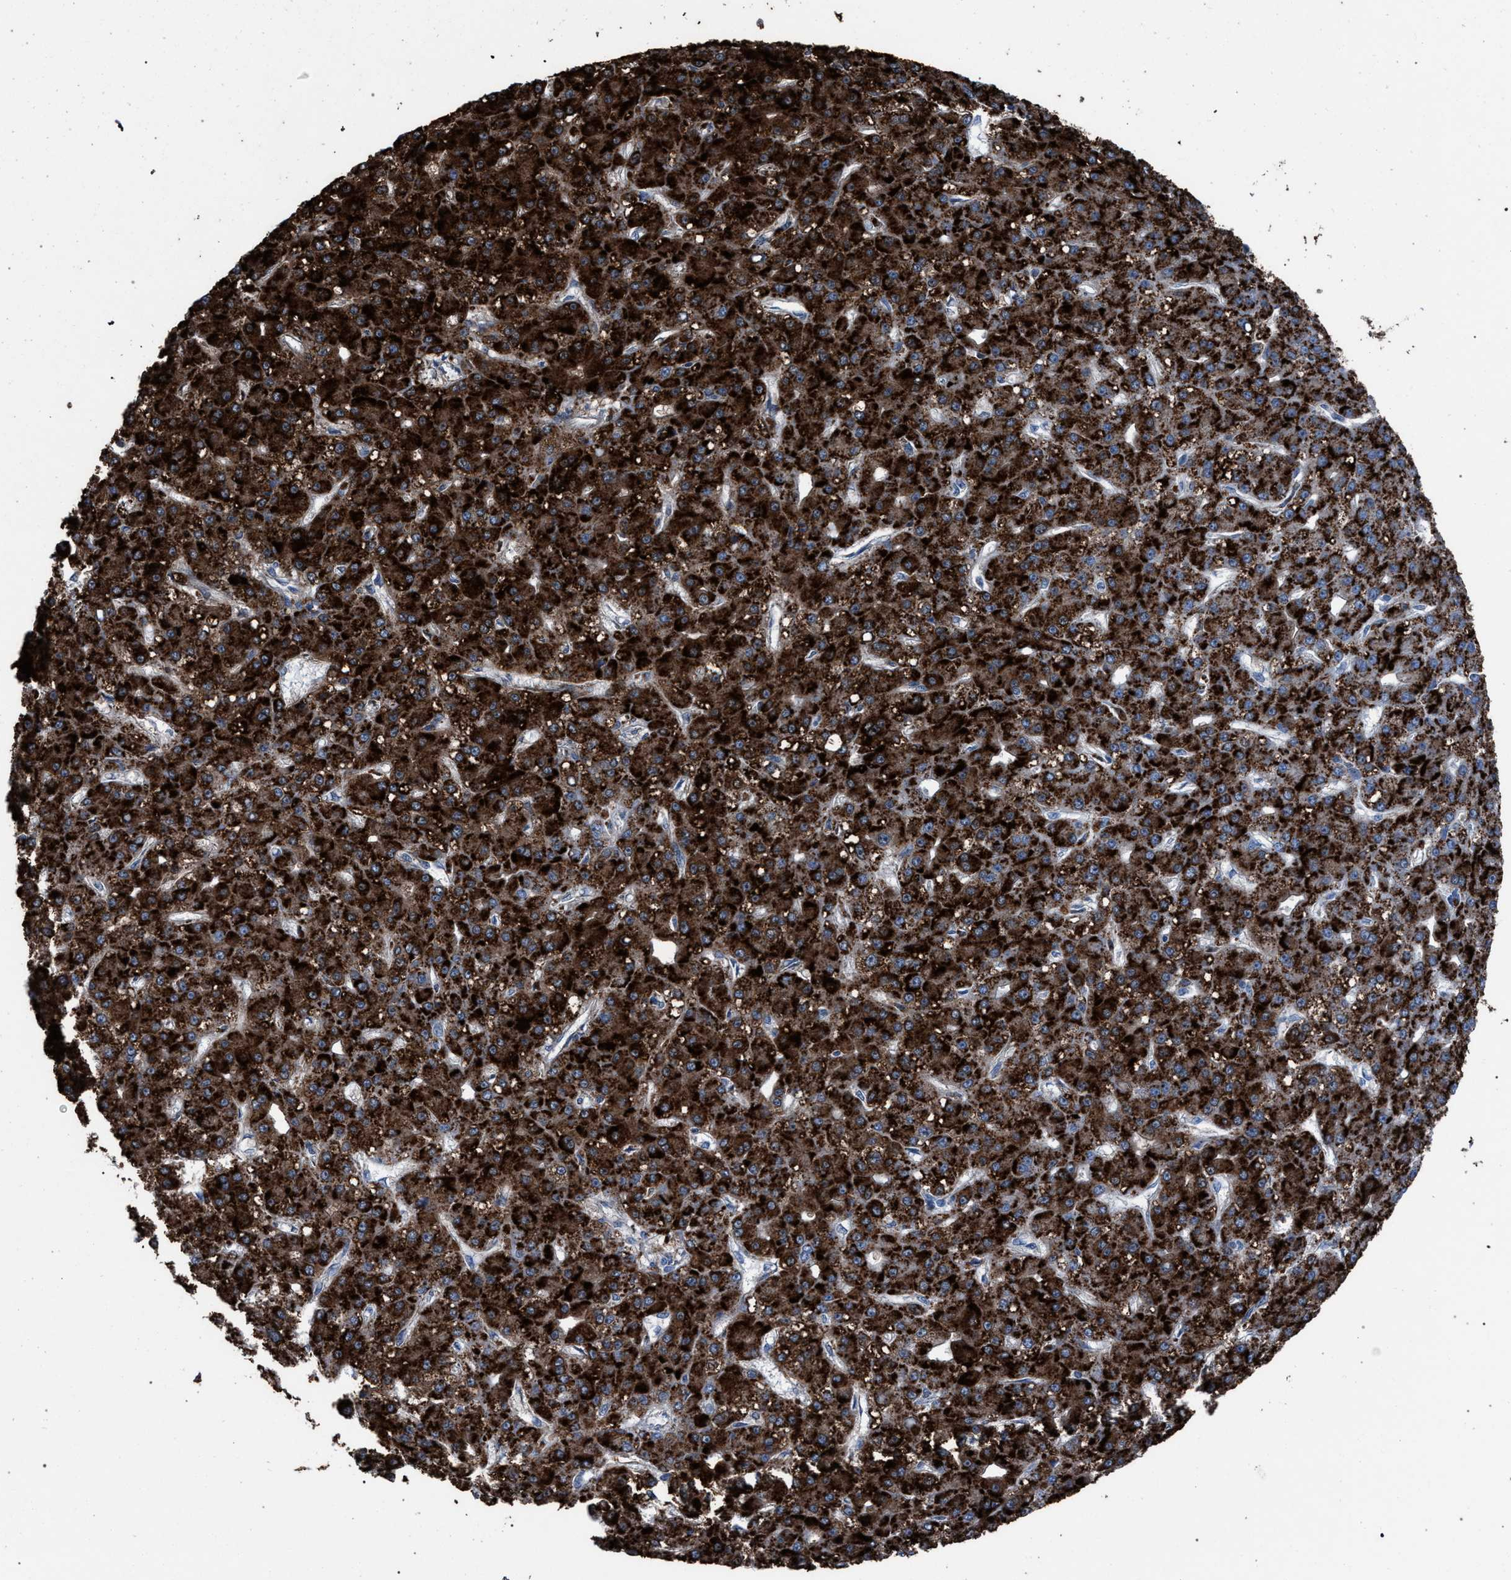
{"staining": {"intensity": "strong", "quantity": ">75%", "location": "cytoplasmic/membranous"}, "tissue": "liver cancer", "cell_type": "Tumor cells", "image_type": "cancer", "snomed": [{"axis": "morphology", "description": "Carcinoma, Hepatocellular, NOS"}, {"axis": "topography", "description": "Liver"}], "caption": "Hepatocellular carcinoma (liver) tissue displays strong cytoplasmic/membranous staining in approximately >75% of tumor cells, visualized by immunohistochemistry.", "gene": "HSD17B4", "patient": {"sex": "male", "age": 67}}